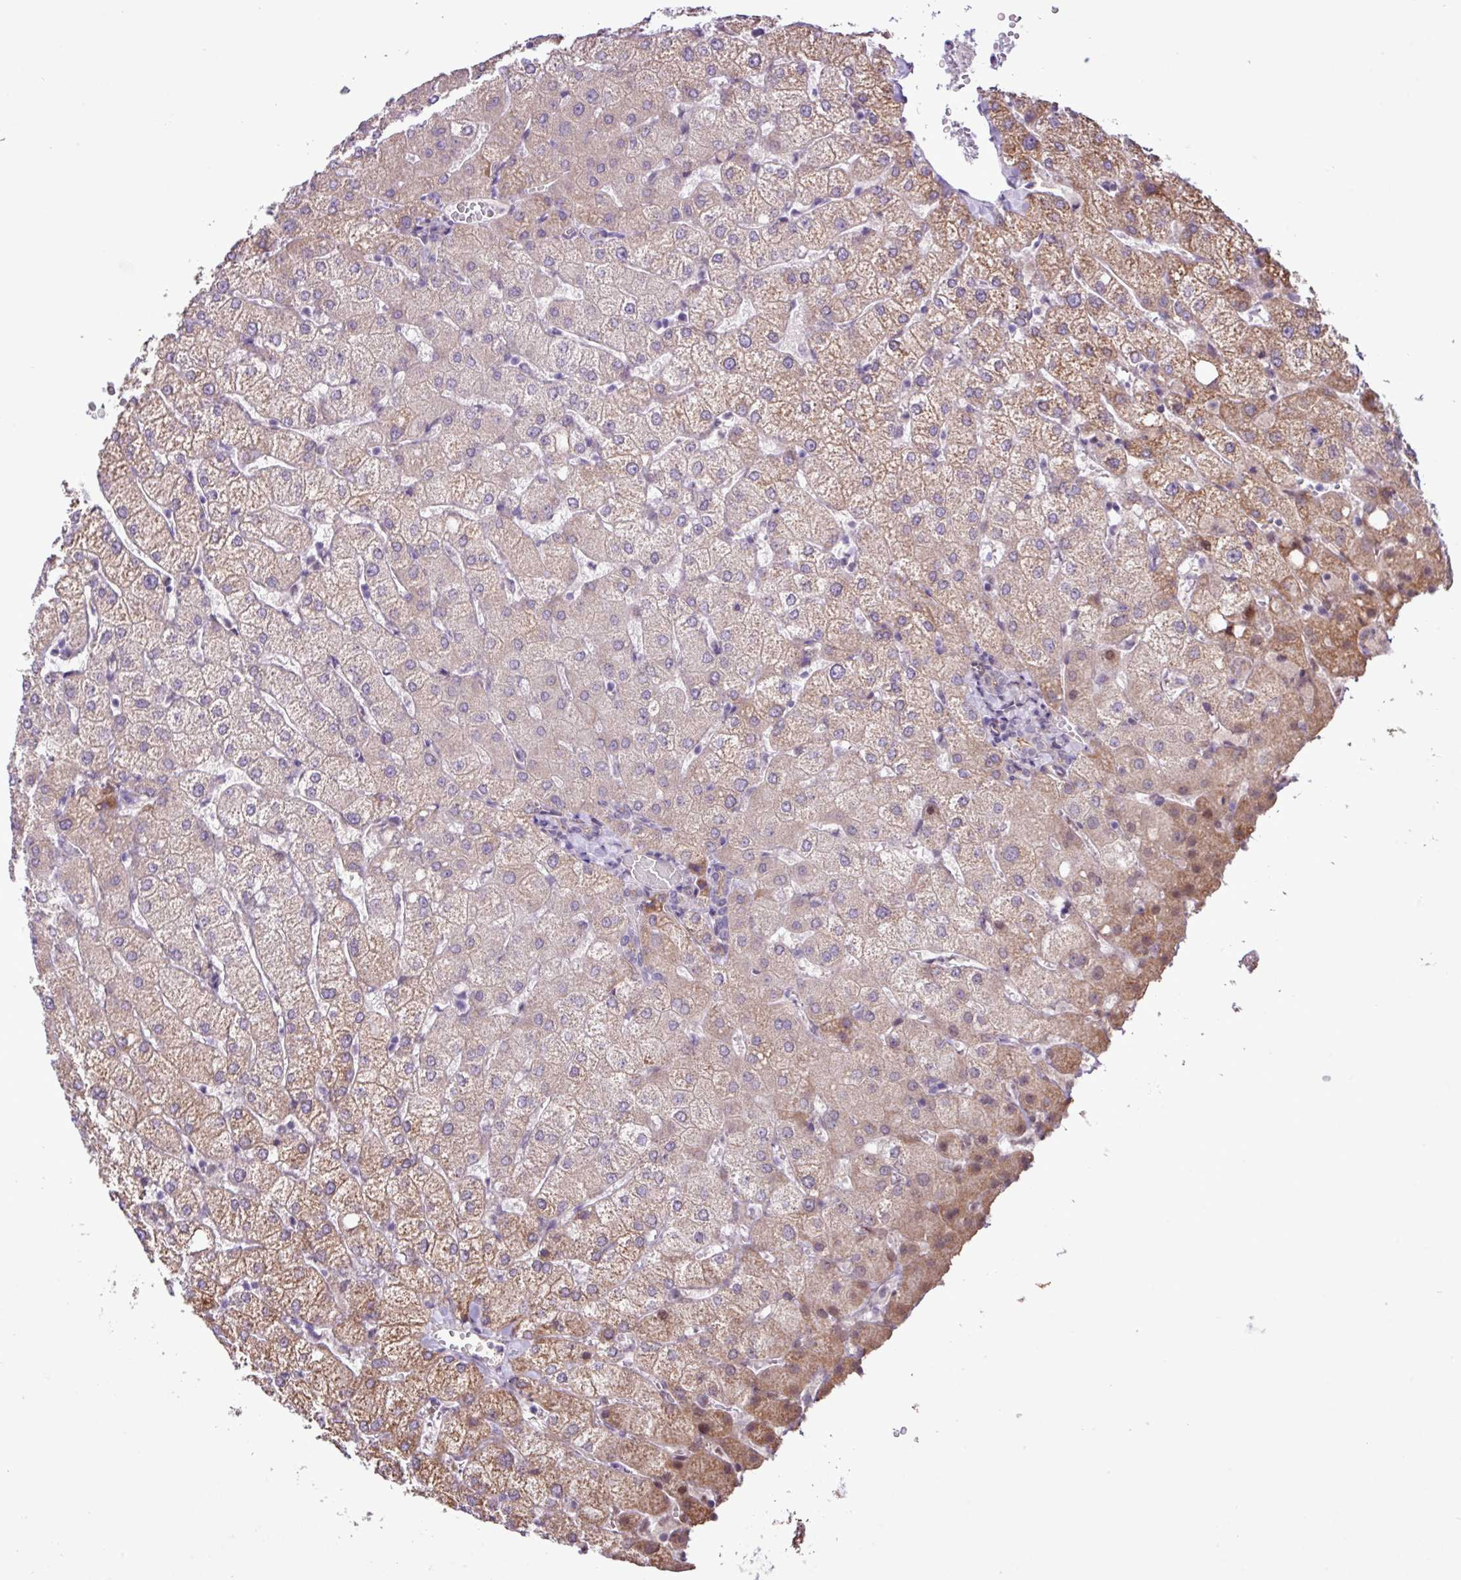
{"staining": {"intensity": "negative", "quantity": "none", "location": "none"}, "tissue": "liver", "cell_type": "Cholangiocytes", "image_type": "normal", "snomed": [{"axis": "morphology", "description": "Normal tissue, NOS"}, {"axis": "topography", "description": "Liver"}], "caption": "Cholangiocytes show no significant protein expression in normal liver. The staining was performed using DAB (3,3'-diaminobenzidine) to visualize the protein expression in brown, while the nuclei were stained in blue with hematoxylin (Magnification: 20x).", "gene": "YLPM1", "patient": {"sex": "female", "age": 54}}